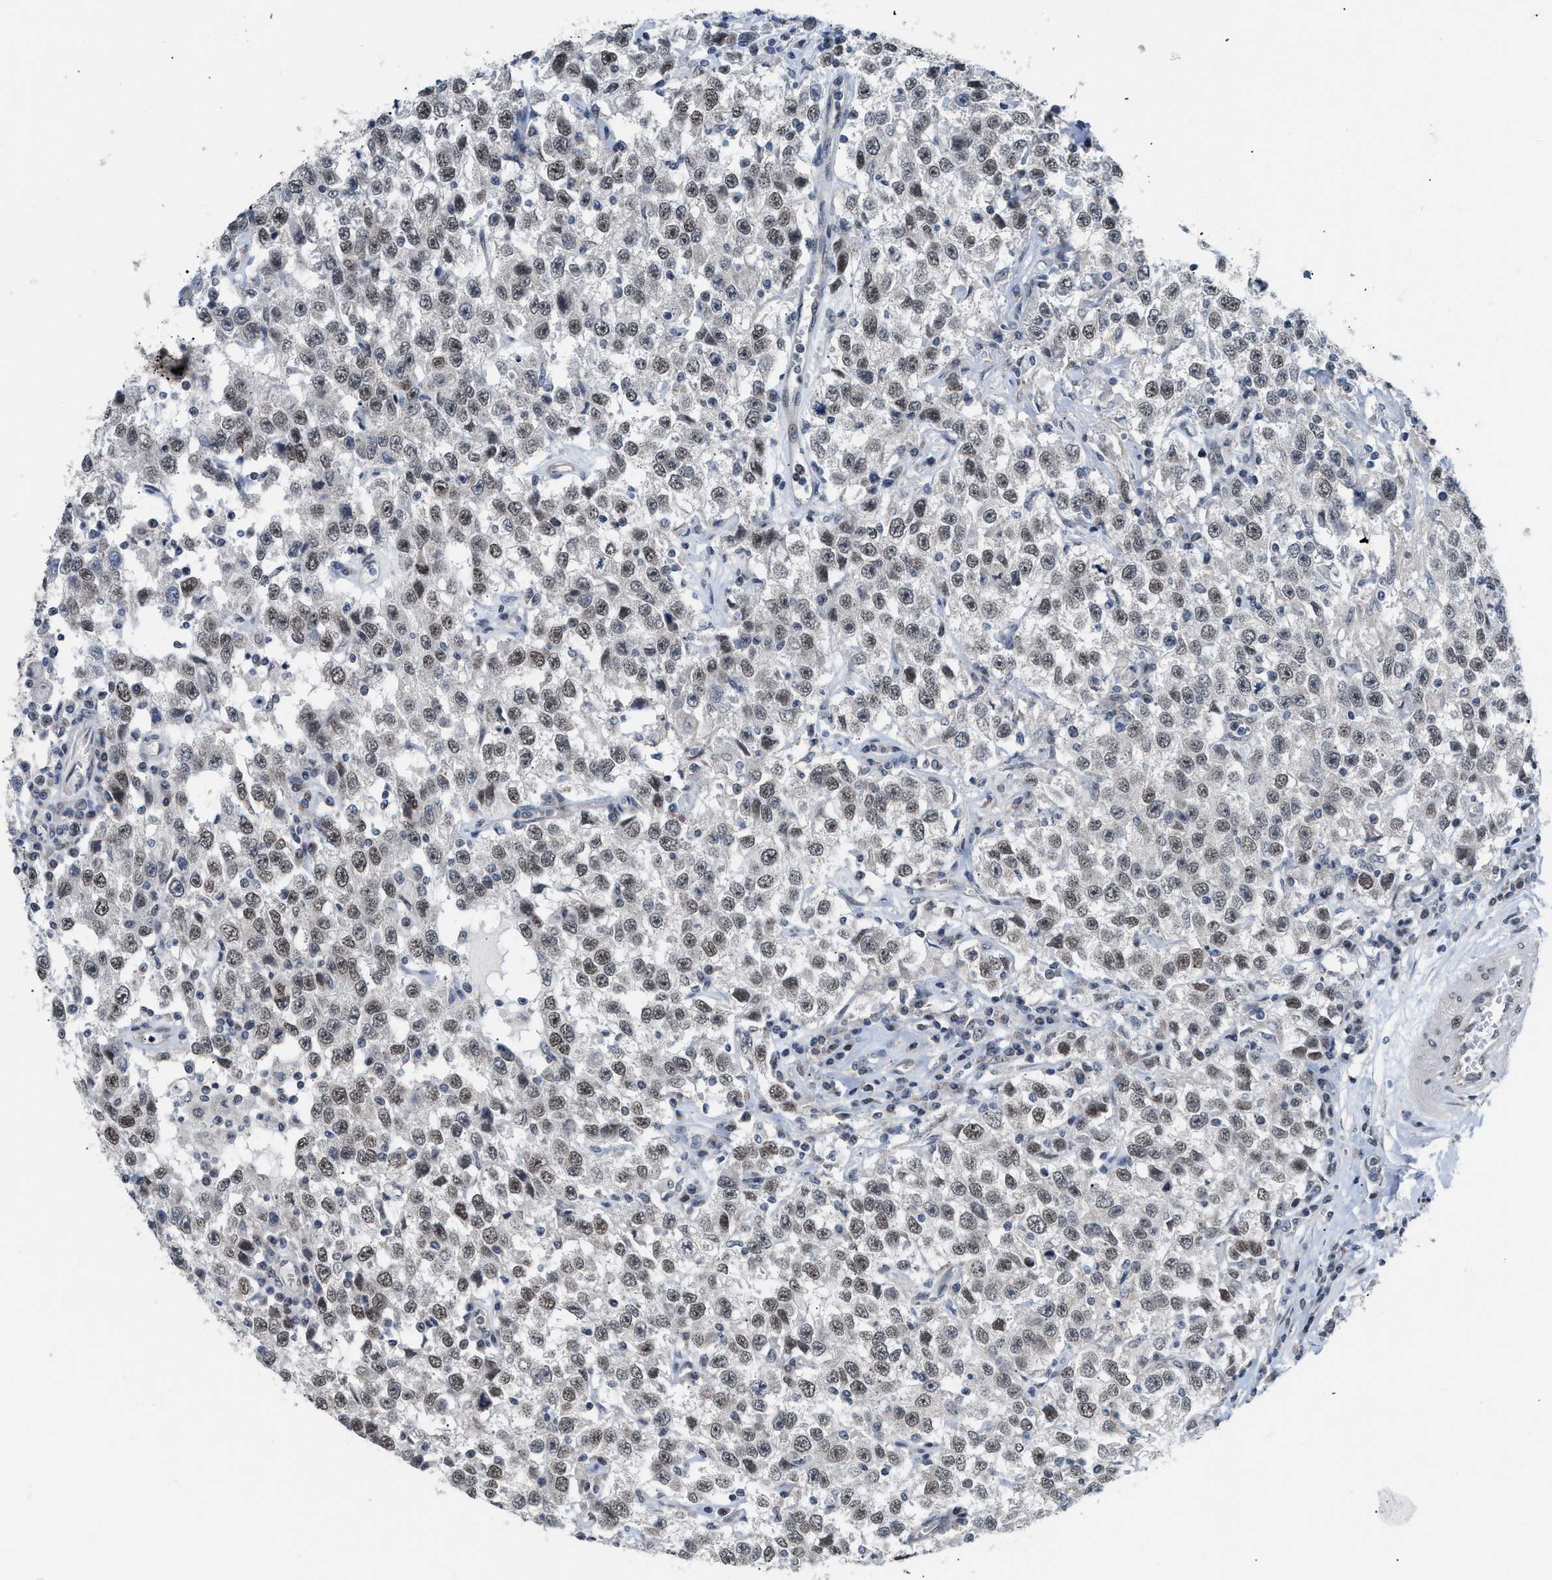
{"staining": {"intensity": "weak", "quantity": ">75%", "location": "nuclear"}, "tissue": "testis cancer", "cell_type": "Tumor cells", "image_type": "cancer", "snomed": [{"axis": "morphology", "description": "Seminoma, NOS"}, {"axis": "topography", "description": "Testis"}], "caption": "Protein staining of testis seminoma tissue exhibits weak nuclear staining in approximately >75% of tumor cells.", "gene": "TXNRD3", "patient": {"sex": "male", "age": 41}}